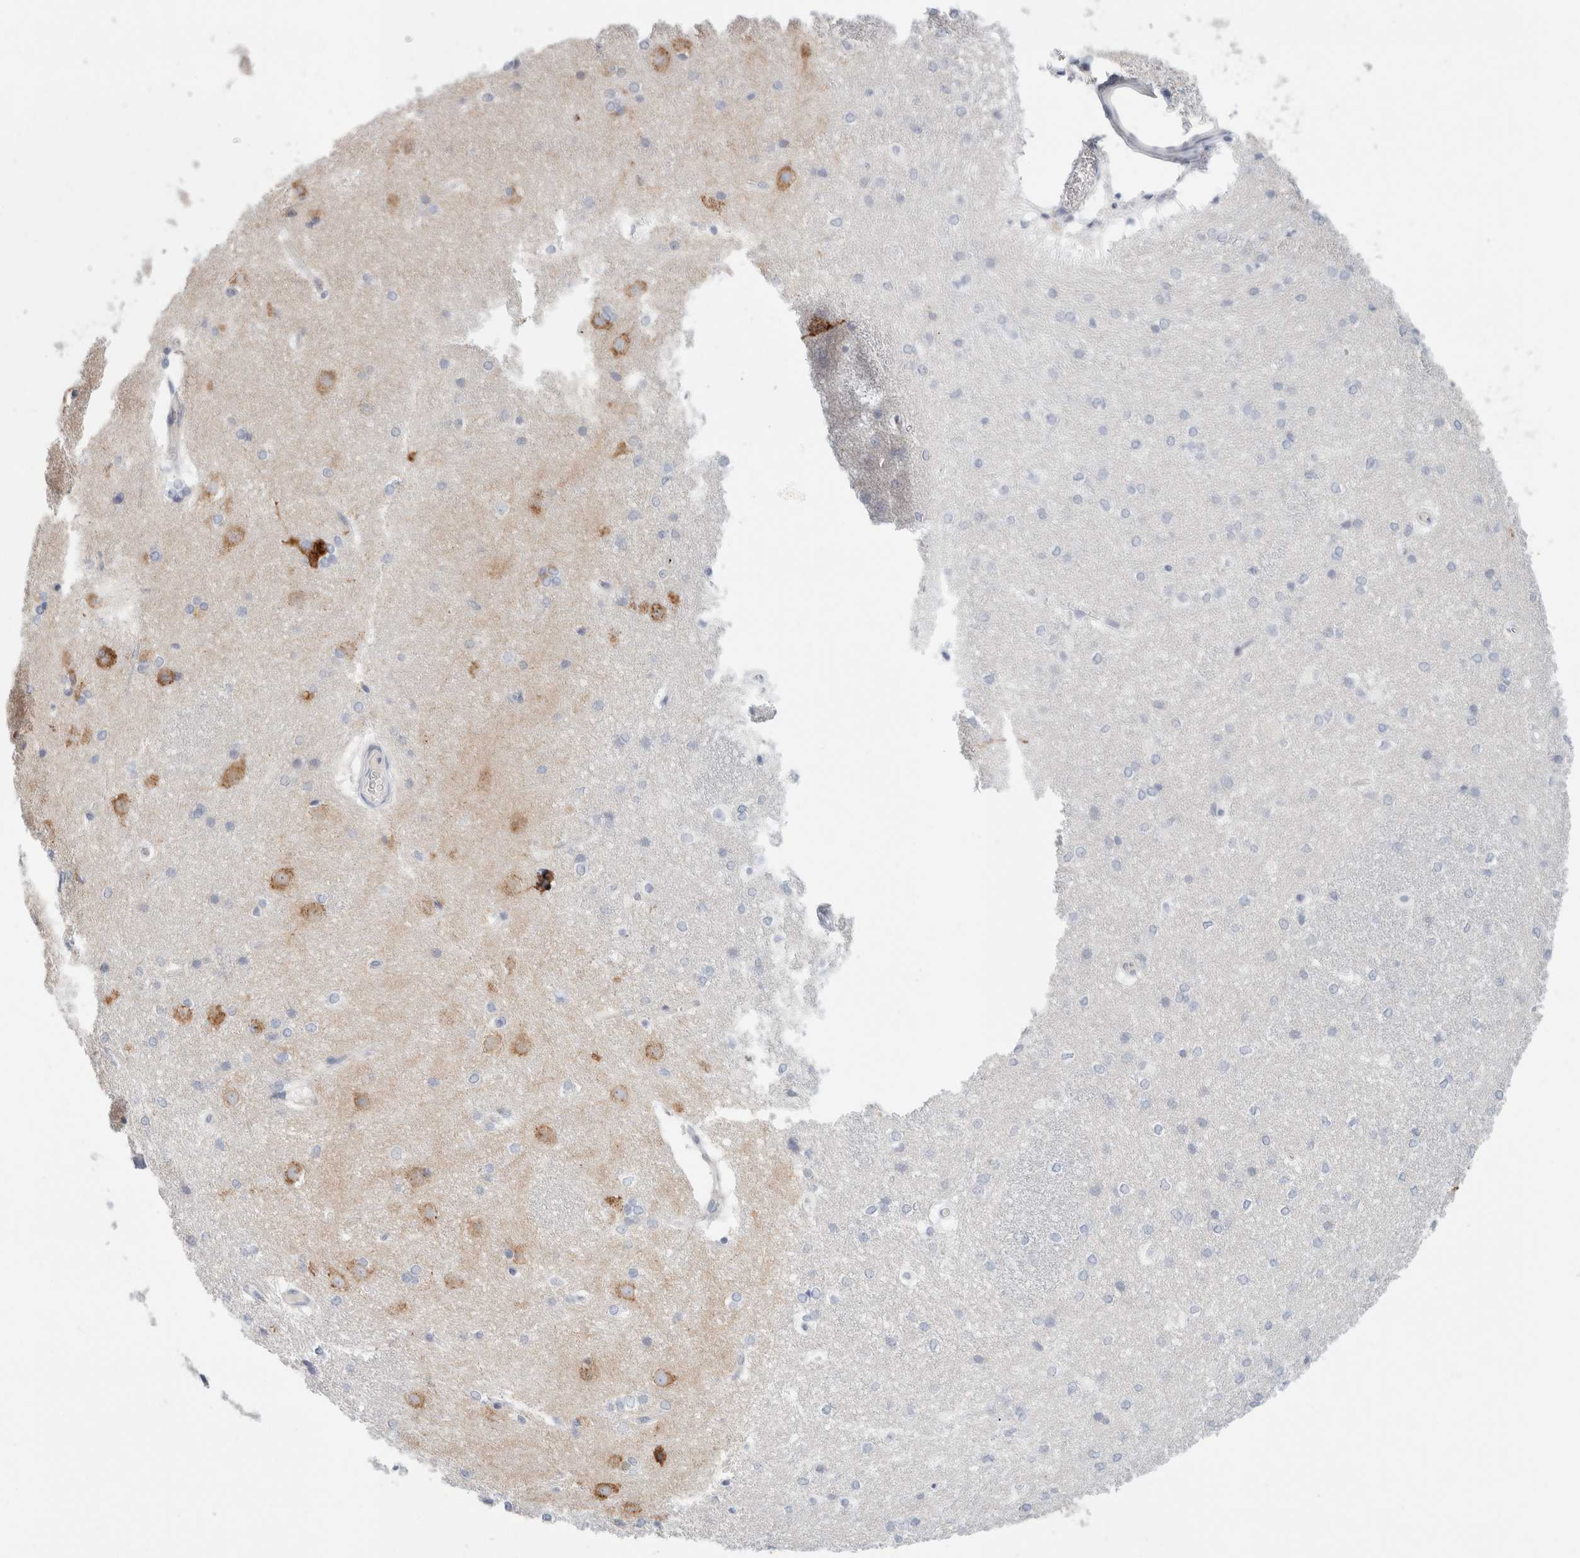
{"staining": {"intensity": "negative", "quantity": "none", "location": "none"}, "tissue": "caudate", "cell_type": "Glial cells", "image_type": "normal", "snomed": [{"axis": "morphology", "description": "Normal tissue, NOS"}, {"axis": "topography", "description": "Lateral ventricle wall"}], "caption": "This is an immunohistochemistry (IHC) image of benign caudate. There is no positivity in glial cells.", "gene": "CSK", "patient": {"sex": "female", "age": 19}}